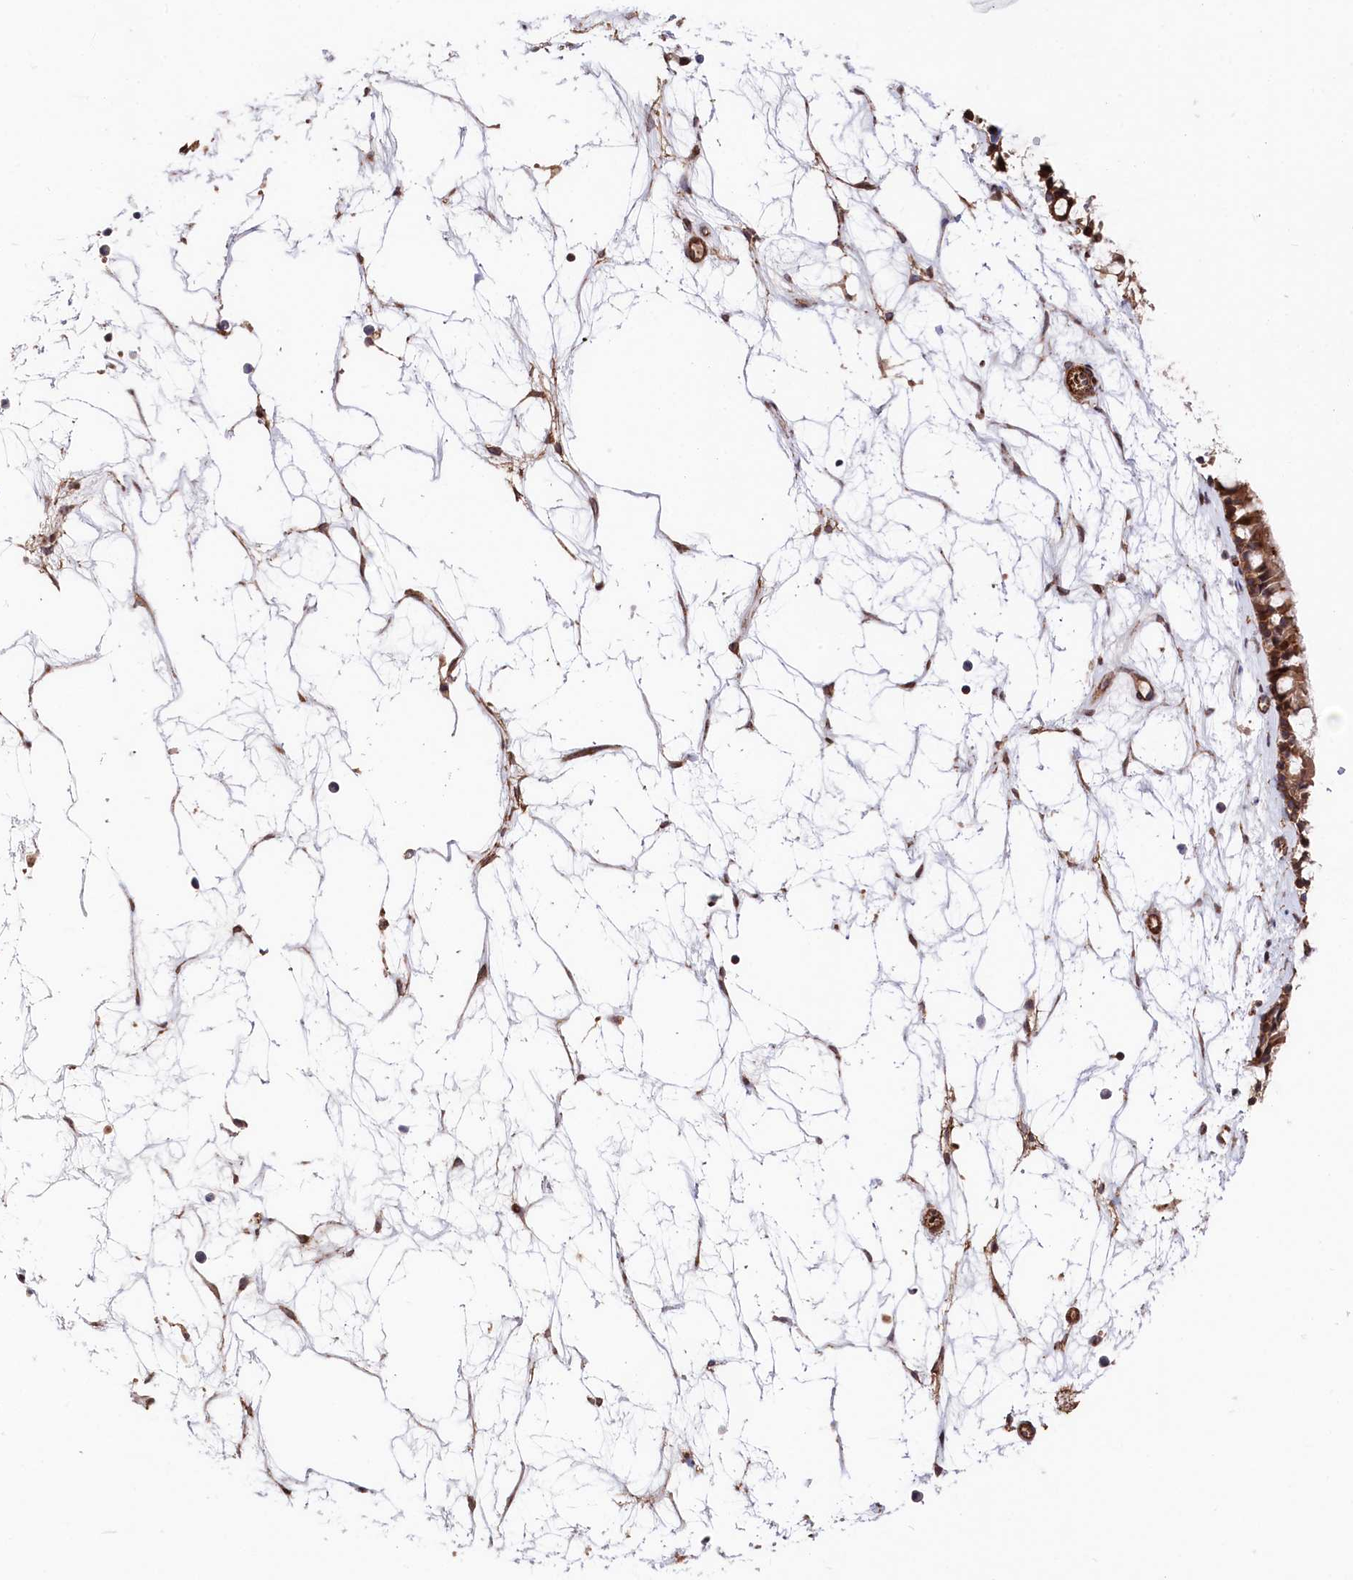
{"staining": {"intensity": "strong", "quantity": ">75%", "location": "cytoplasmic/membranous"}, "tissue": "nasopharynx", "cell_type": "Respiratory epithelial cells", "image_type": "normal", "snomed": [{"axis": "morphology", "description": "Normal tissue, NOS"}, {"axis": "topography", "description": "Nasopharynx"}], "caption": "Immunohistochemistry (DAB (3,3'-diaminobenzidine)) staining of benign human nasopharynx demonstrates strong cytoplasmic/membranous protein staining in approximately >75% of respiratory epithelial cells.", "gene": "TNKS1BP1", "patient": {"sex": "male", "age": 64}}